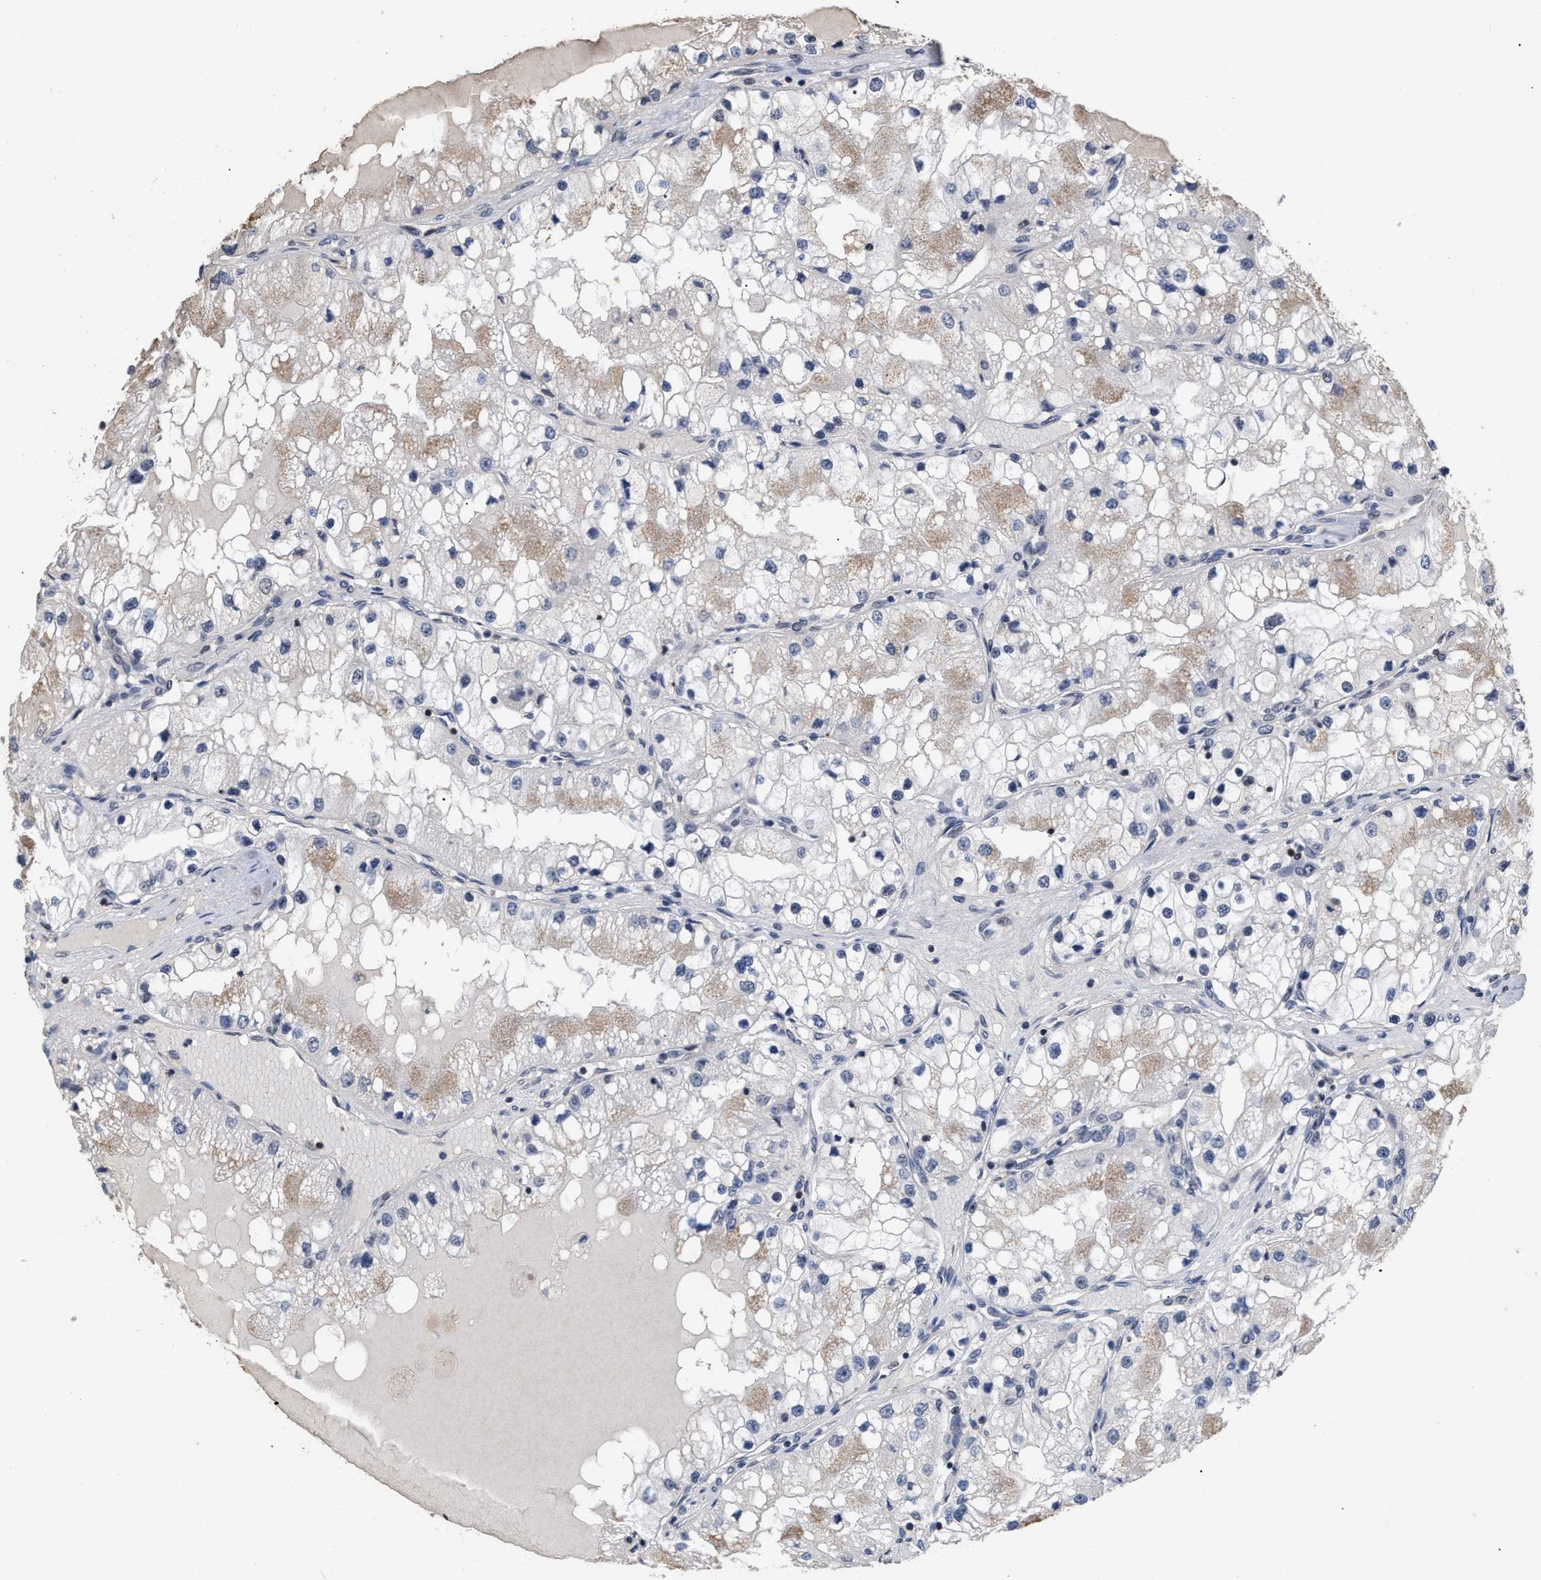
{"staining": {"intensity": "moderate", "quantity": "<25%", "location": "cytoplasmic/membranous"}, "tissue": "renal cancer", "cell_type": "Tumor cells", "image_type": "cancer", "snomed": [{"axis": "morphology", "description": "Adenocarcinoma, NOS"}, {"axis": "topography", "description": "Kidney"}], "caption": "High-power microscopy captured an IHC micrograph of adenocarcinoma (renal), revealing moderate cytoplasmic/membranous expression in about <25% of tumor cells. The staining is performed using DAB (3,3'-diaminobenzidine) brown chromogen to label protein expression. The nuclei are counter-stained blue using hematoxylin.", "gene": "JAZF1", "patient": {"sex": "male", "age": 68}}